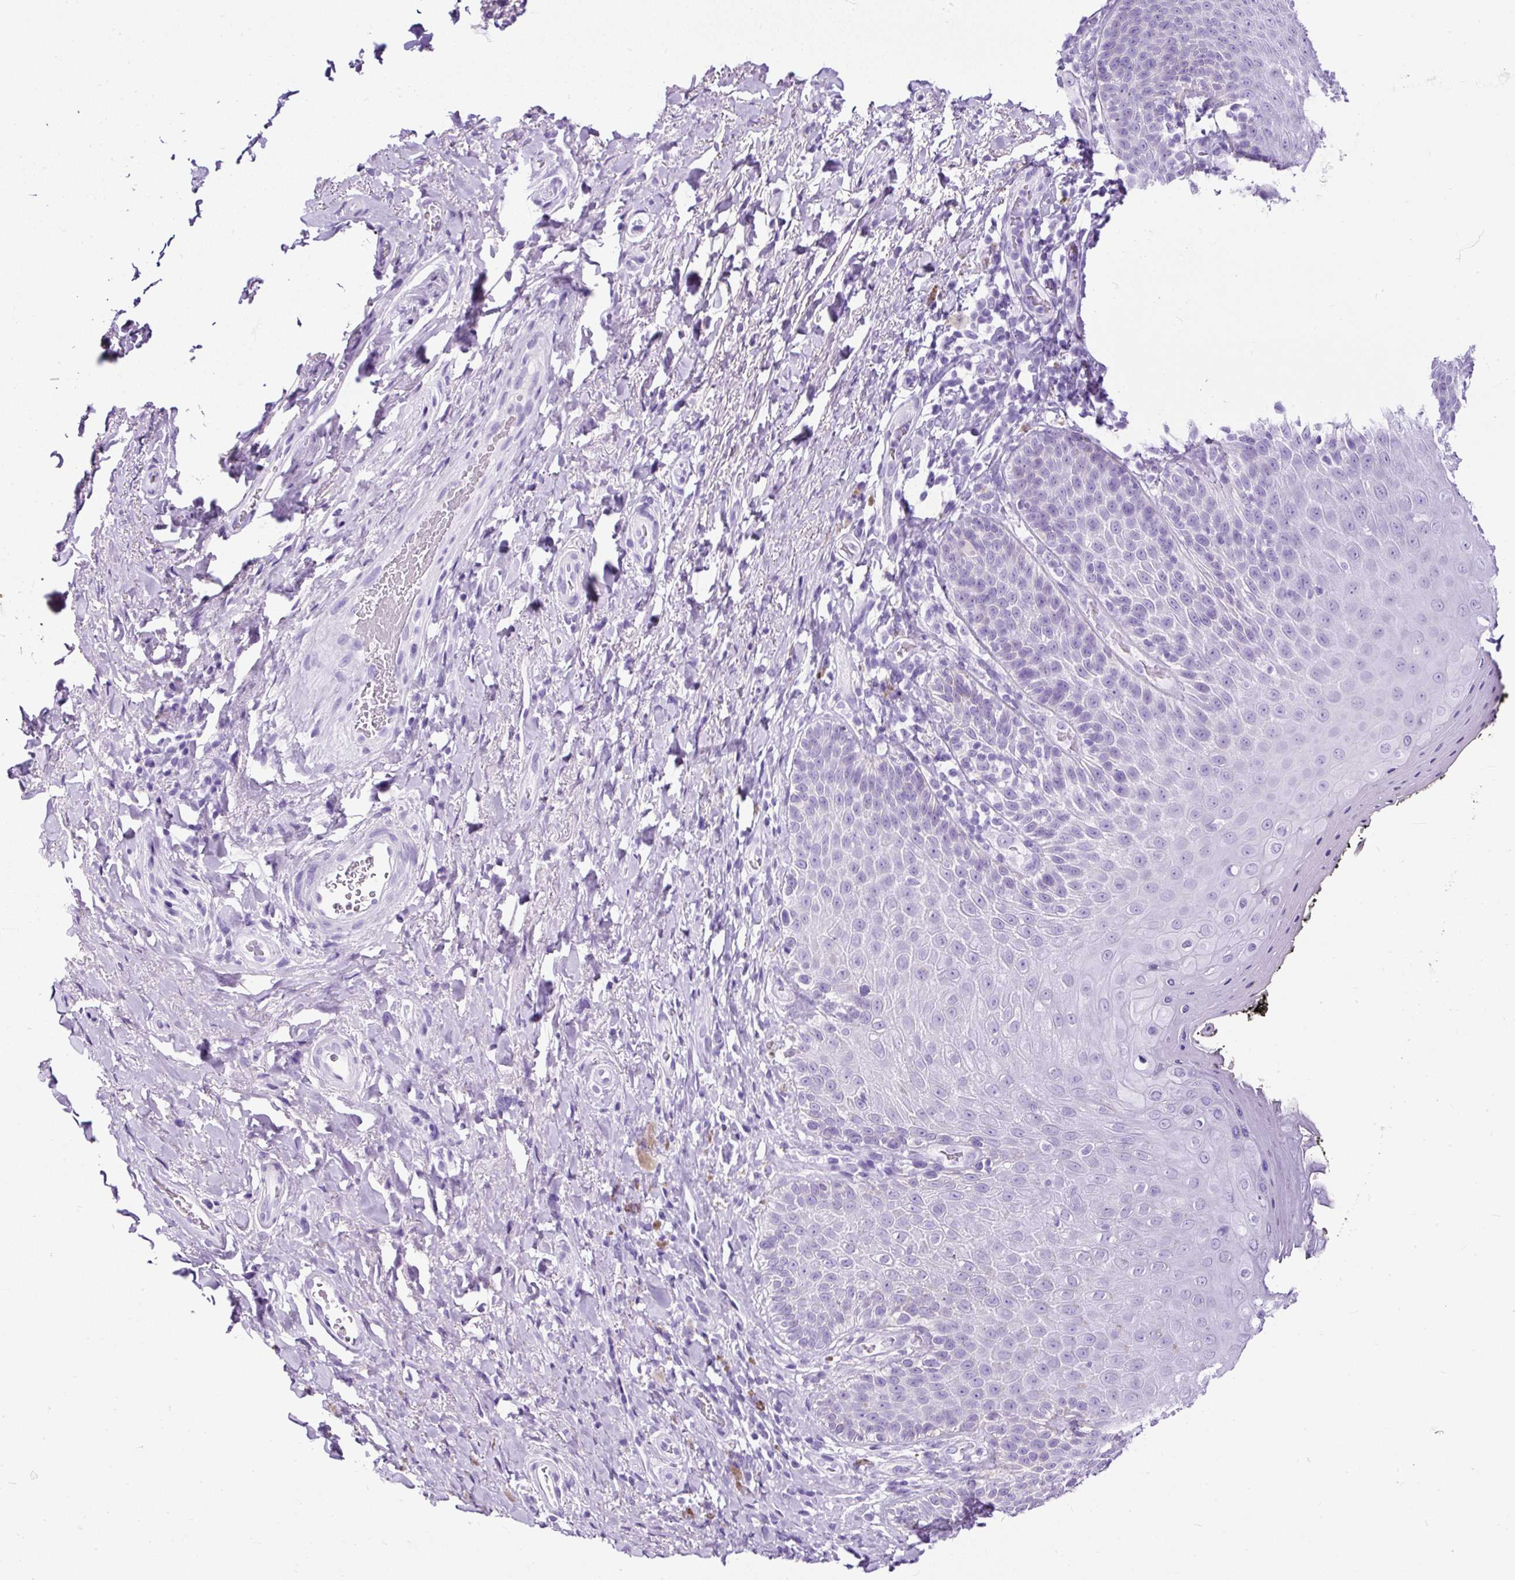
{"staining": {"intensity": "negative", "quantity": "none", "location": "none"}, "tissue": "skin", "cell_type": "Epidermal cells", "image_type": "normal", "snomed": [{"axis": "morphology", "description": "Normal tissue, NOS"}, {"axis": "topography", "description": "Anal"}, {"axis": "topography", "description": "Peripheral nerve tissue"}], "caption": "IHC of benign skin shows no expression in epidermal cells.", "gene": "NTS", "patient": {"sex": "male", "age": 53}}